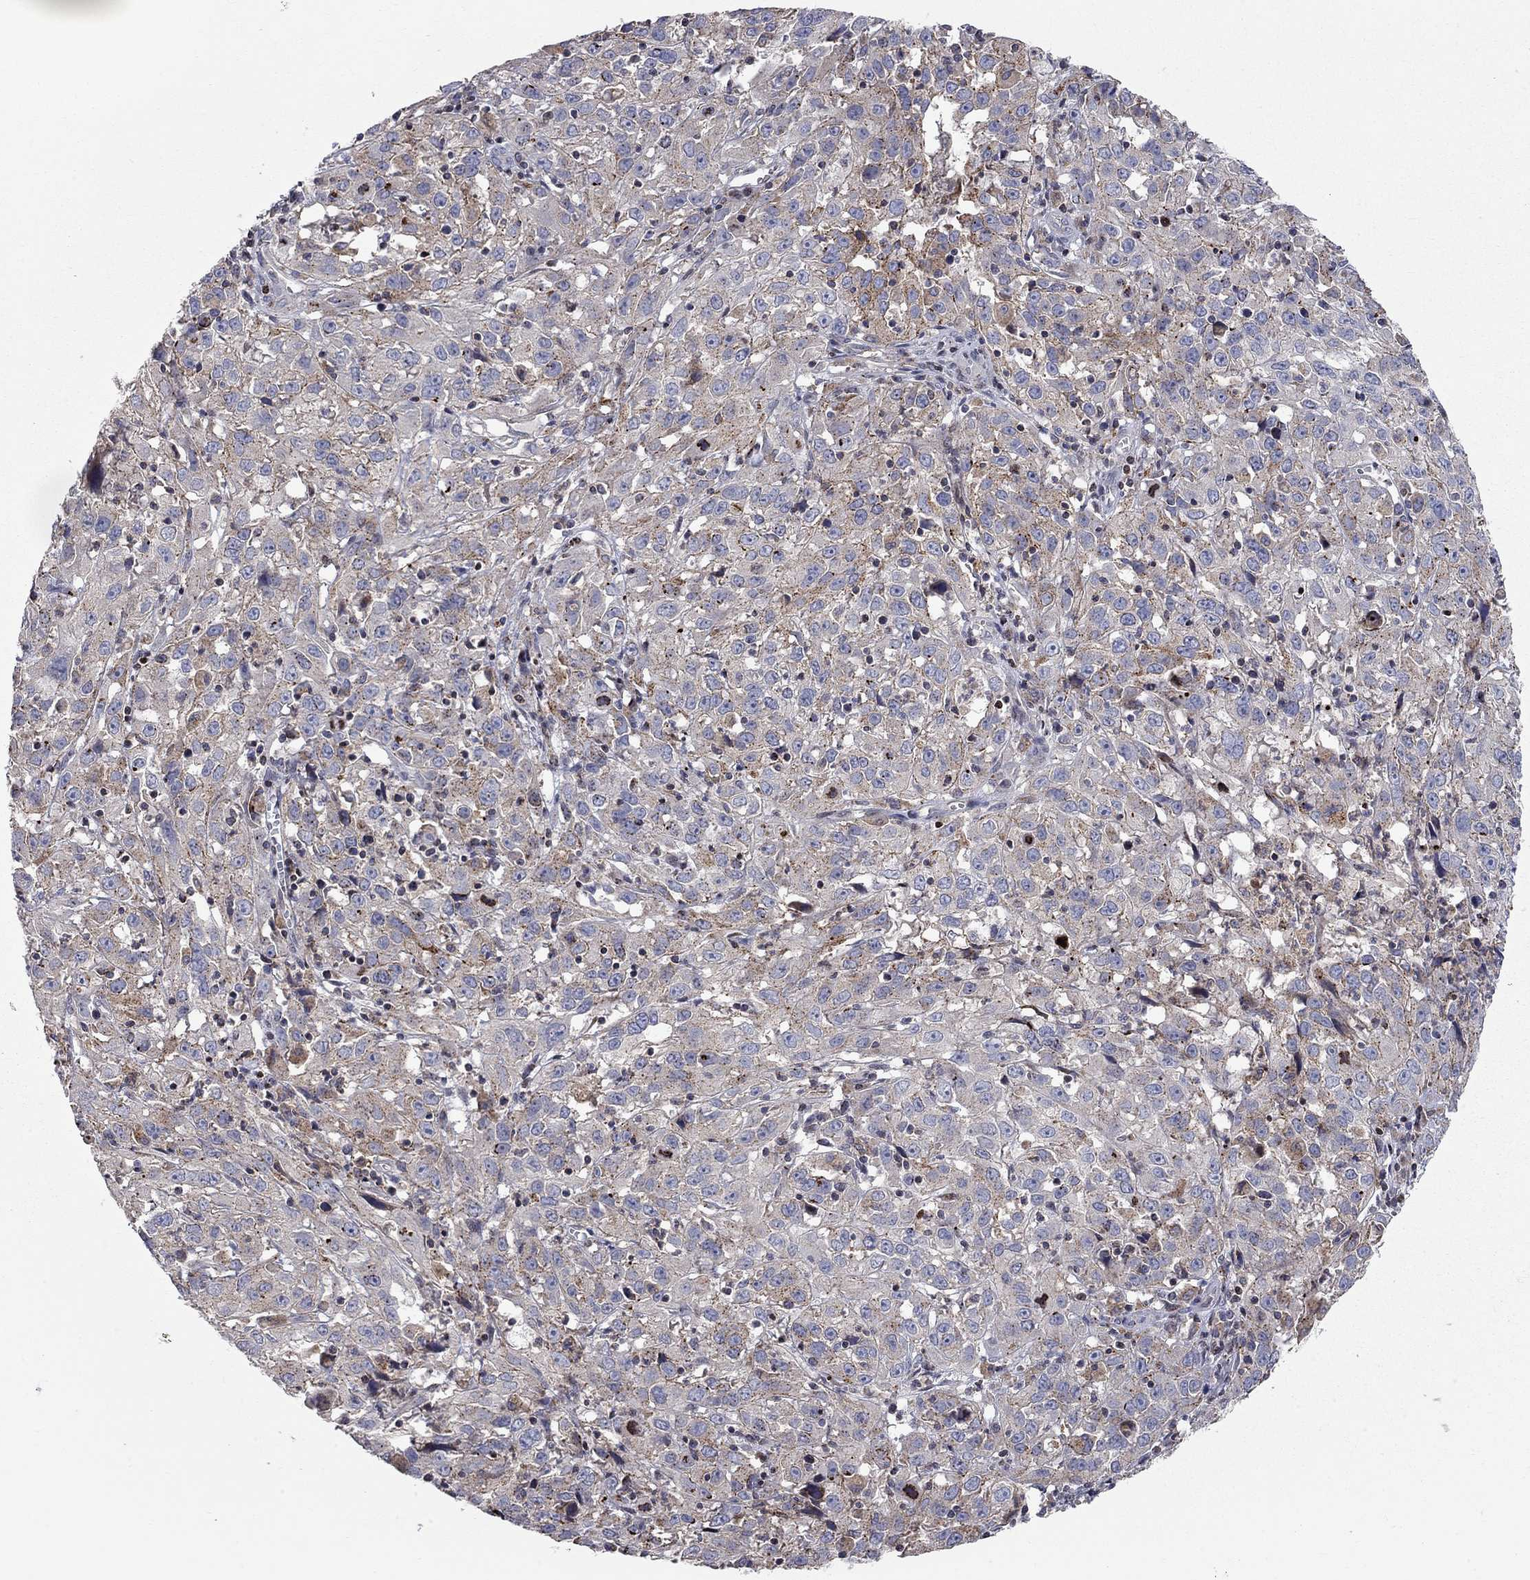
{"staining": {"intensity": "moderate", "quantity": "<25%", "location": "cytoplasmic/membranous"}, "tissue": "cervical cancer", "cell_type": "Tumor cells", "image_type": "cancer", "snomed": [{"axis": "morphology", "description": "Squamous cell carcinoma, NOS"}, {"axis": "topography", "description": "Cervix"}], "caption": "Immunohistochemistry staining of cervical squamous cell carcinoma, which reveals low levels of moderate cytoplasmic/membranous positivity in approximately <25% of tumor cells indicating moderate cytoplasmic/membranous protein expression. The staining was performed using DAB (3,3'-diaminobenzidine) (brown) for protein detection and nuclei were counterstained in hematoxylin (blue).", "gene": "ERN2", "patient": {"sex": "female", "age": 32}}